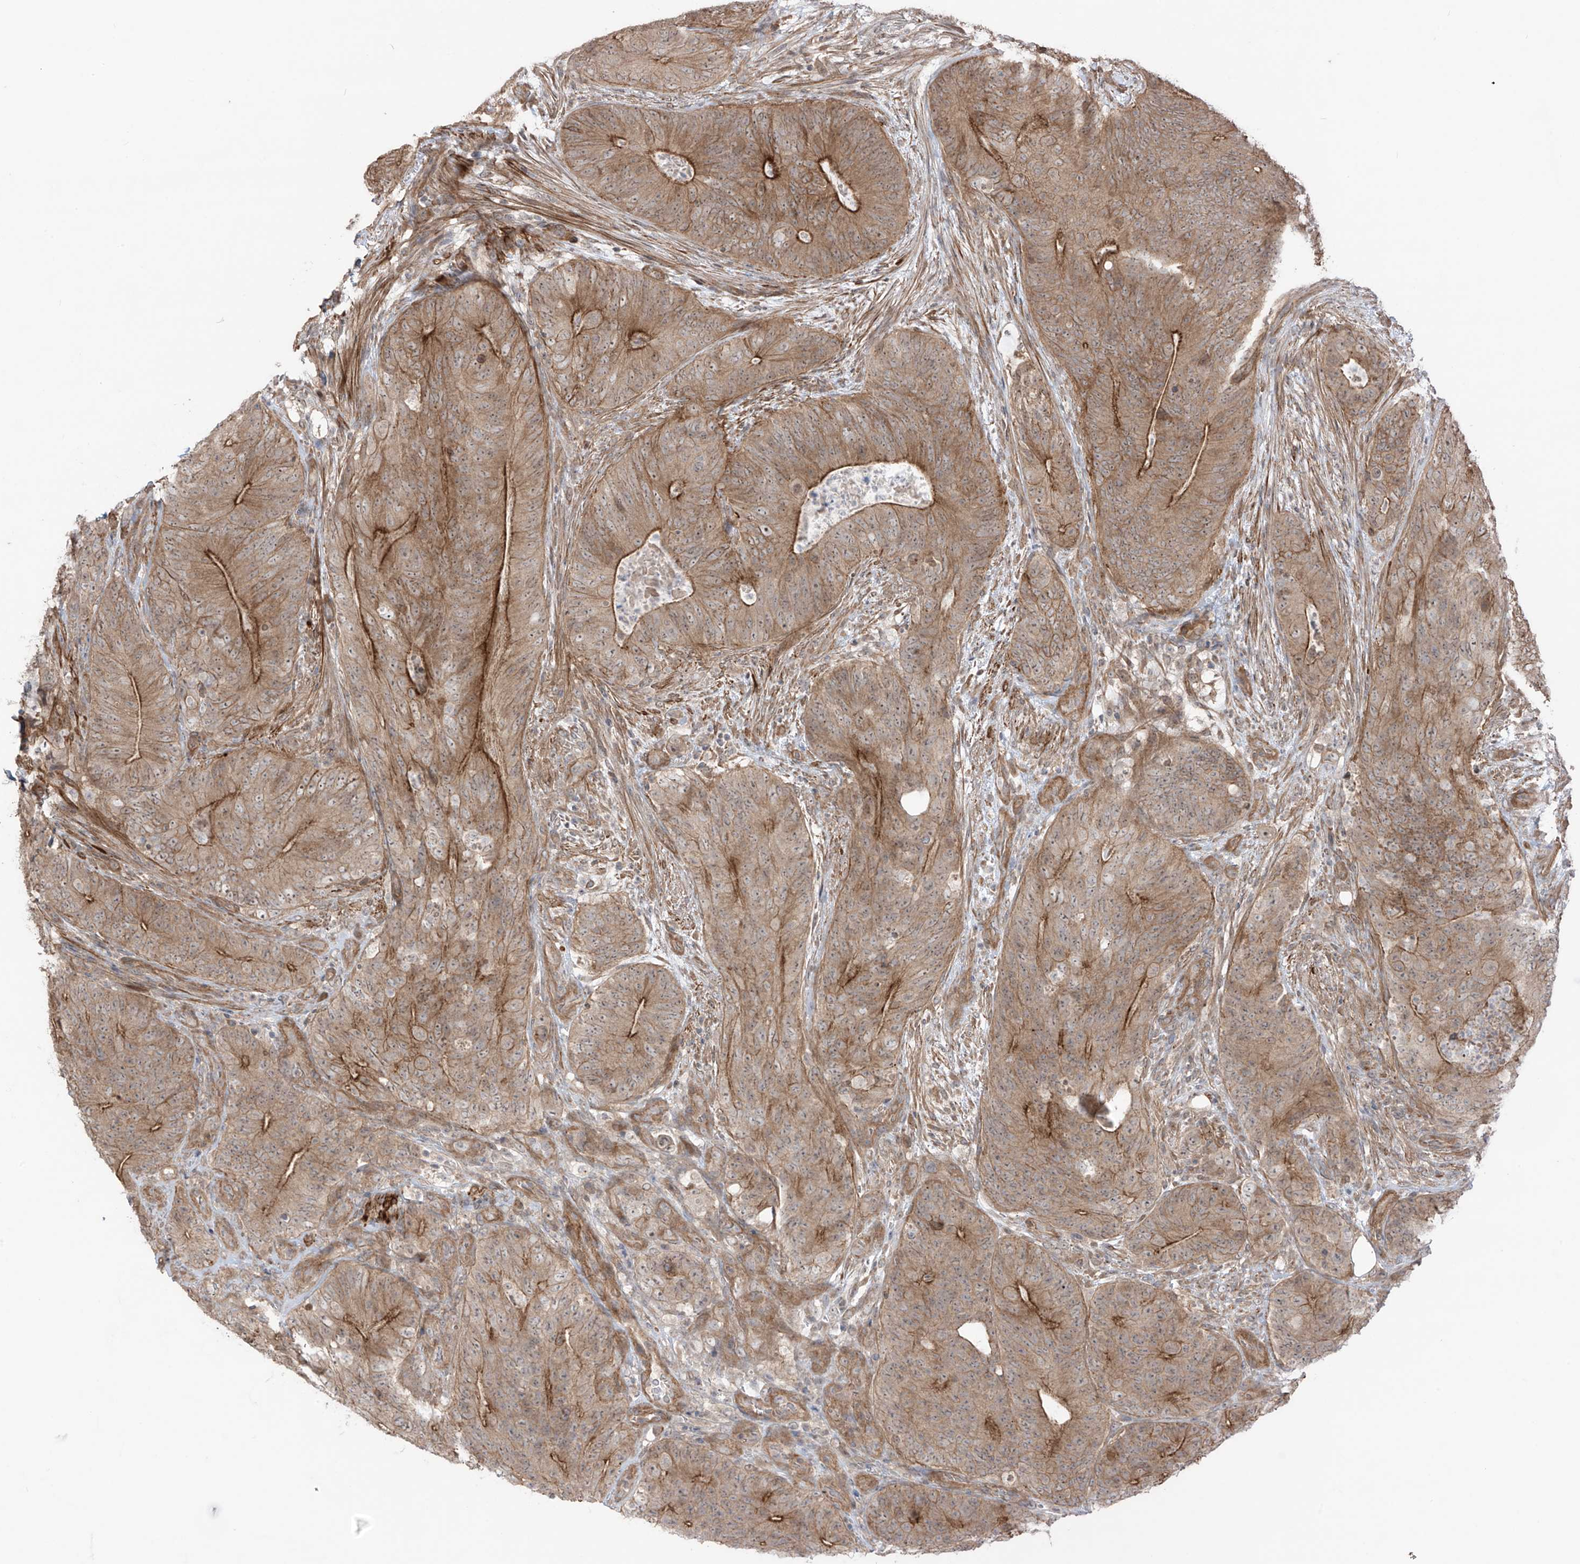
{"staining": {"intensity": "moderate", "quantity": ">75%", "location": "cytoplasmic/membranous"}, "tissue": "colorectal cancer", "cell_type": "Tumor cells", "image_type": "cancer", "snomed": [{"axis": "morphology", "description": "Normal tissue, NOS"}, {"axis": "topography", "description": "Colon"}], "caption": "Moderate cytoplasmic/membranous positivity for a protein is present in approximately >75% of tumor cells of colorectal cancer using immunohistochemistry.", "gene": "LRRC74A", "patient": {"sex": "female", "age": 82}}